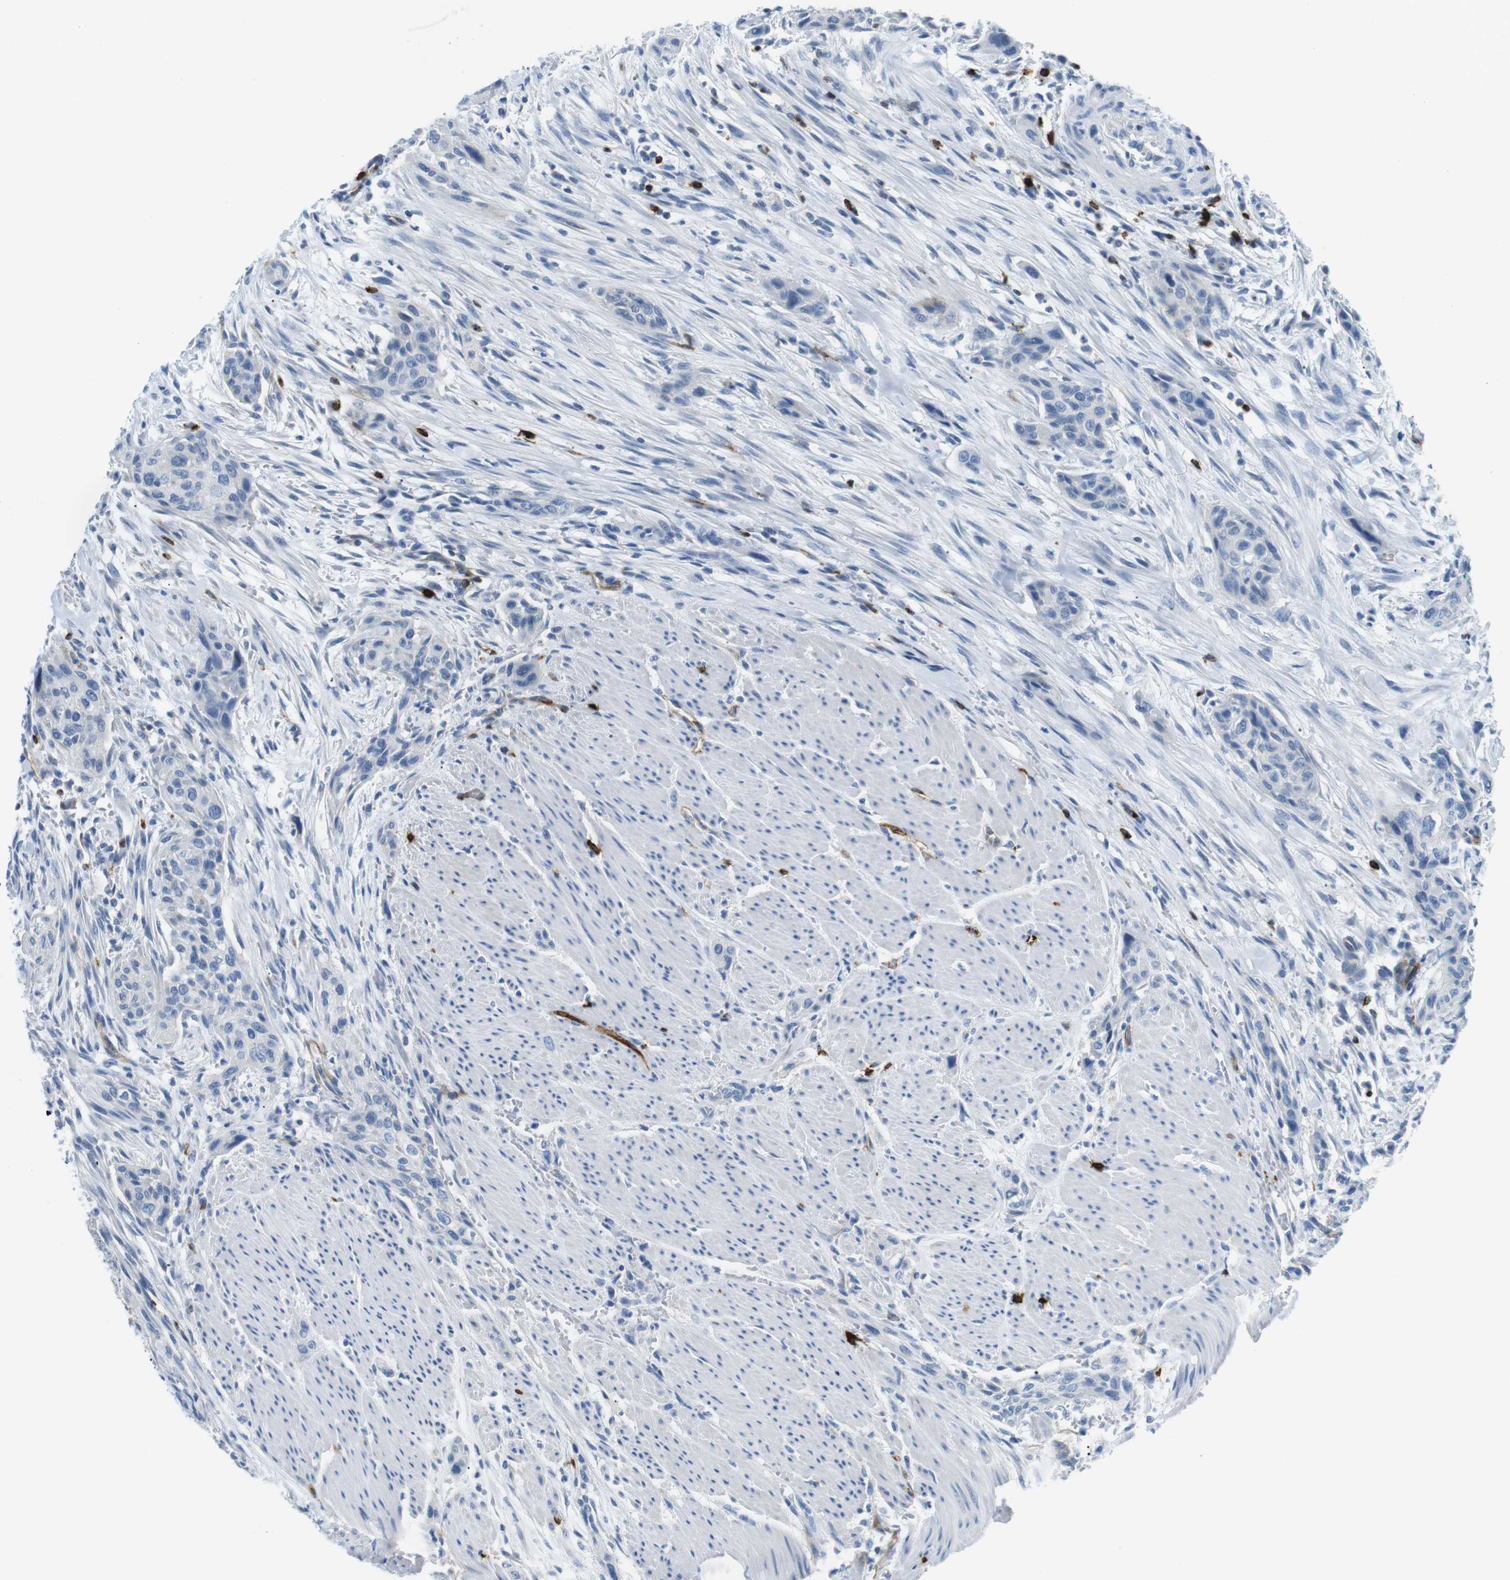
{"staining": {"intensity": "negative", "quantity": "none", "location": "none"}, "tissue": "urothelial cancer", "cell_type": "Tumor cells", "image_type": "cancer", "snomed": [{"axis": "morphology", "description": "Urothelial carcinoma, High grade"}, {"axis": "topography", "description": "Urinary bladder"}], "caption": "A photomicrograph of human urothelial cancer is negative for staining in tumor cells.", "gene": "TNFRSF4", "patient": {"sex": "male", "age": 35}}